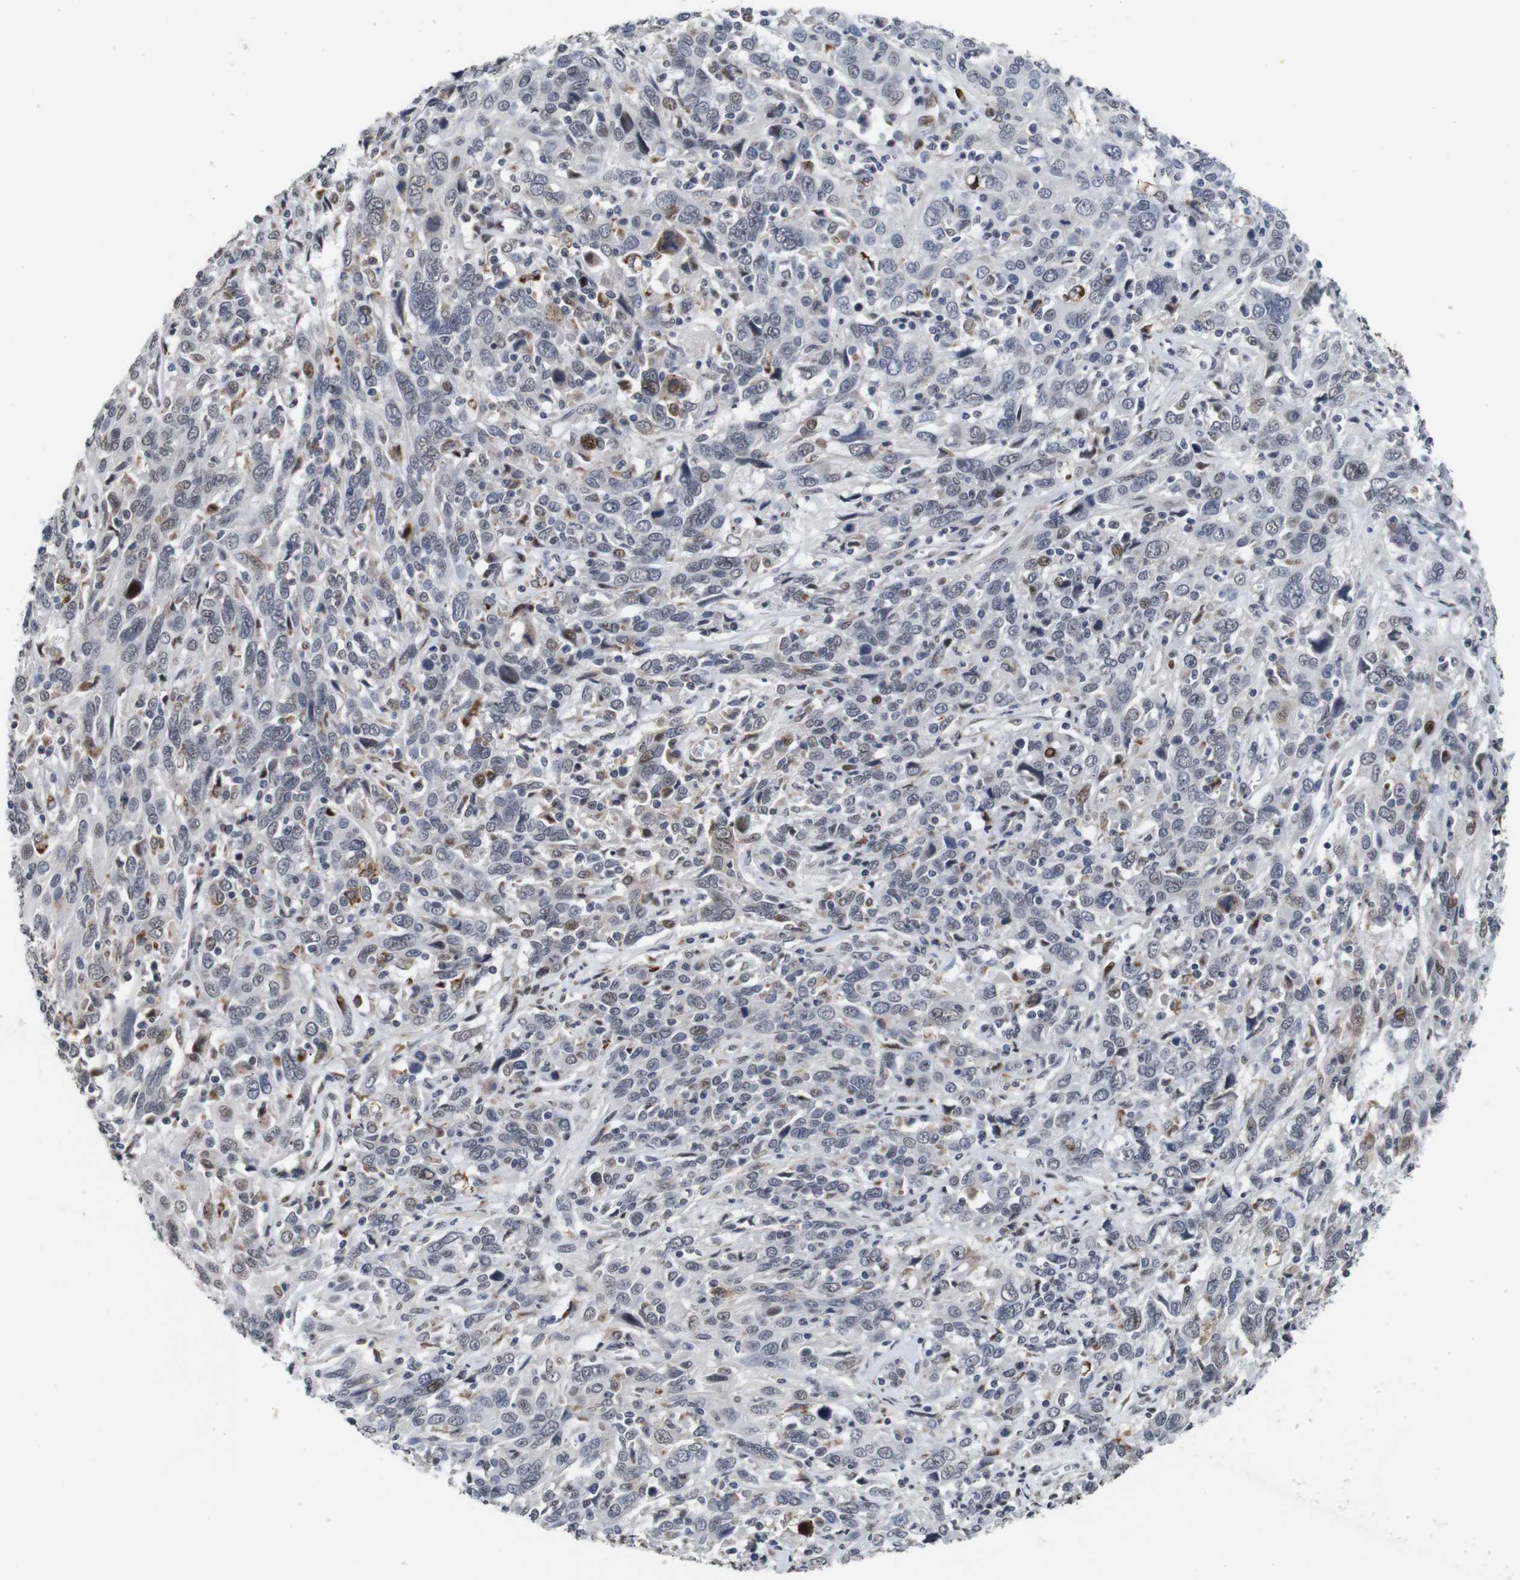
{"staining": {"intensity": "moderate", "quantity": "<25%", "location": "cytoplasmic/membranous,nuclear"}, "tissue": "cervical cancer", "cell_type": "Tumor cells", "image_type": "cancer", "snomed": [{"axis": "morphology", "description": "Squamous cell carcinoma, NOS"}, {"axis": "topography", "description": "Cervix"}], "caption": "Human squamous cell carcinoma (cervical) stained with a brown dye reveals moderate cytoplasmic/membranous and nuclear positive expression in approximately <25% of tumor cells.", "gene": "EIF4G1", "patient": {"sex": "female", "age": 46}}